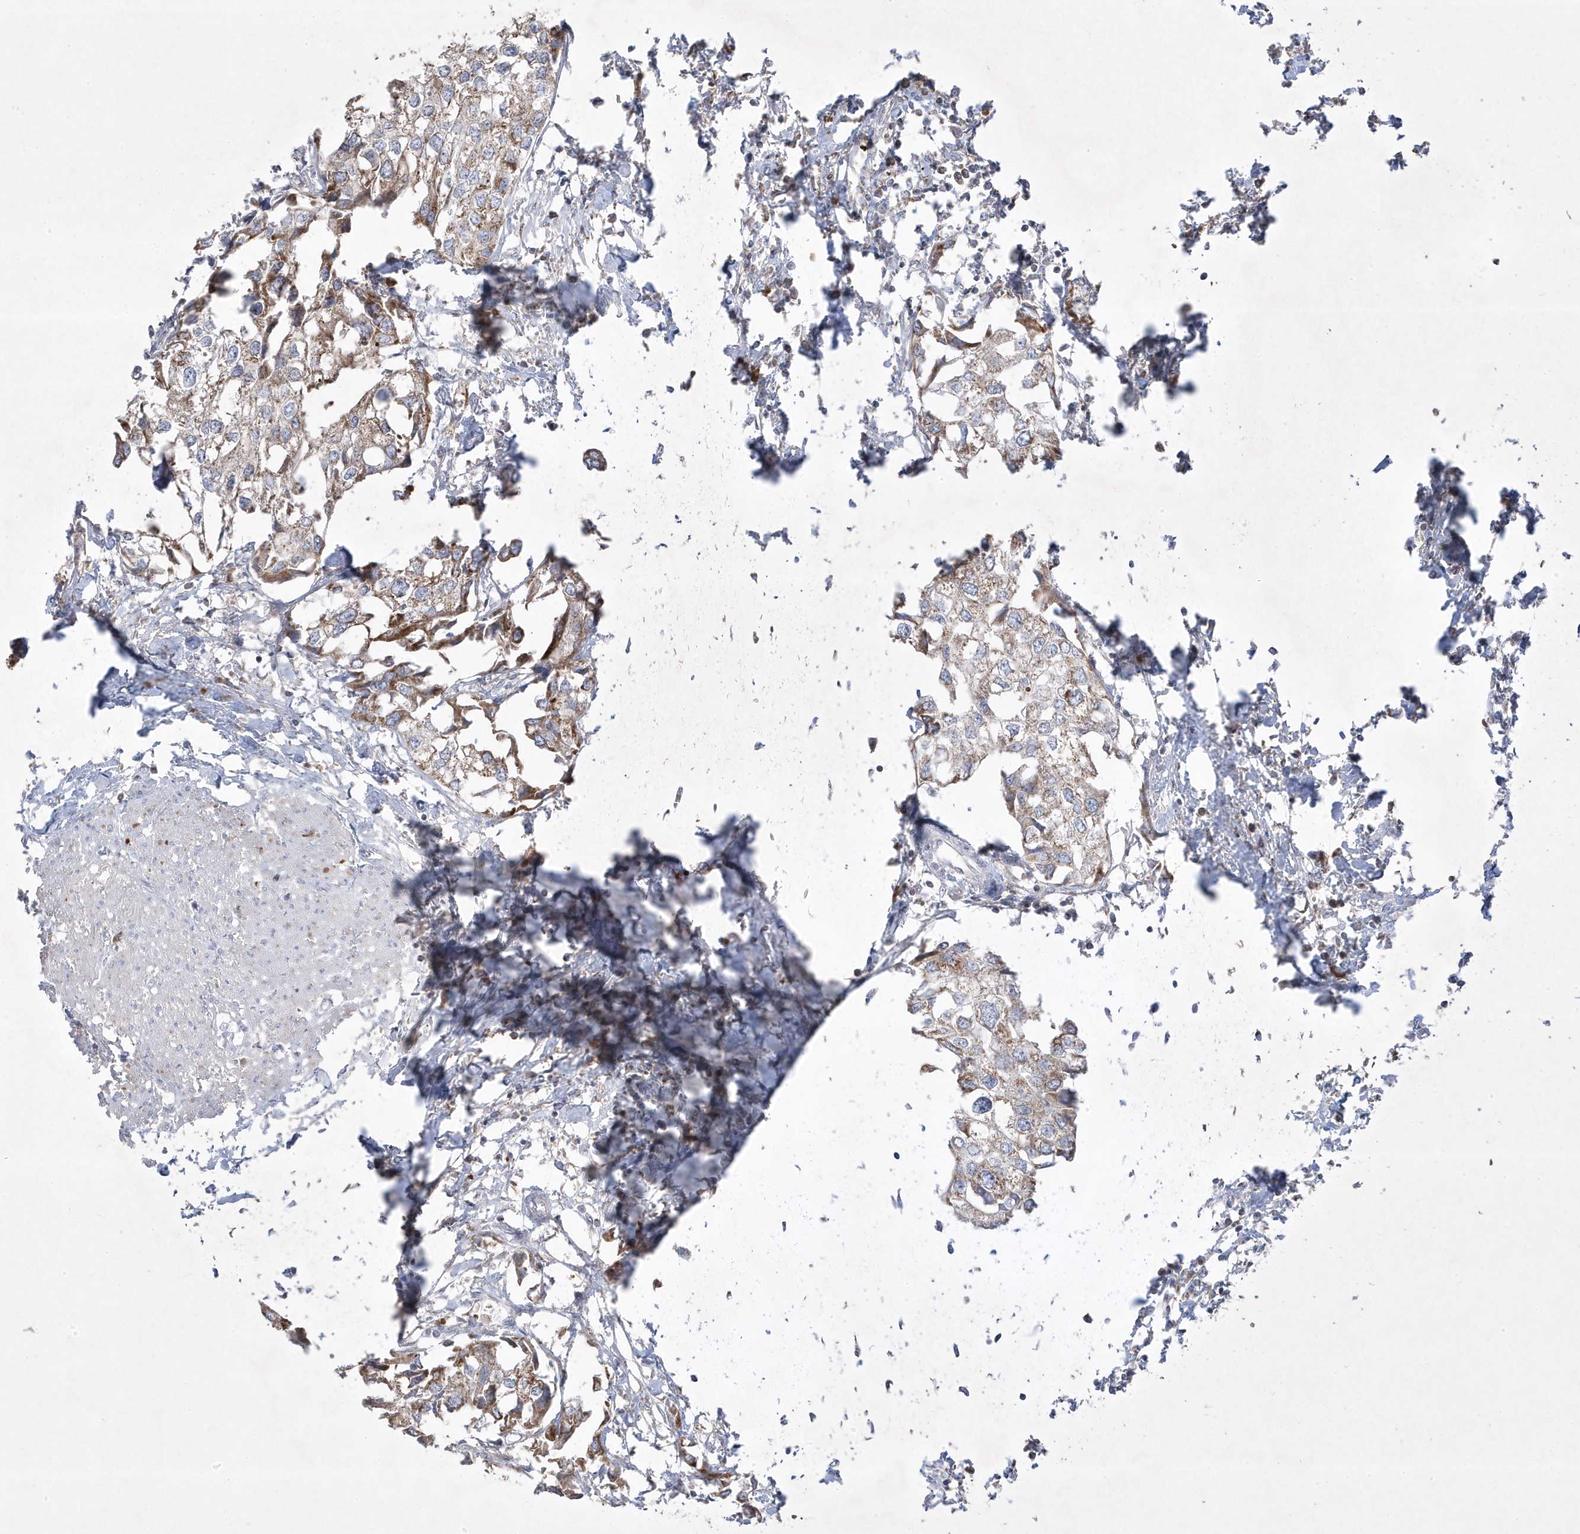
{"staining": {"intensity": "weak", "quantity": "25%-75%", "location": "cytoplasmic/membranous"}, "tissue": "urothelial cancer", "cell_type": "Tumor cells", "image_type": "cancer", "snomed": [{"axis": "morphology", "description": "Urothelial carcinoma, High grade"}, {"axis": "topography", "description": "Urinary bladder"}], "caption": "Protein analysis of urothelial carcinoma (high-grade) tissue displays weak cytoplasmic/membranous positivity in about 25%-75% of tumor cells.", "gene": "ADAMTSL3", "patient": {"sex": "male", "age": 64}}